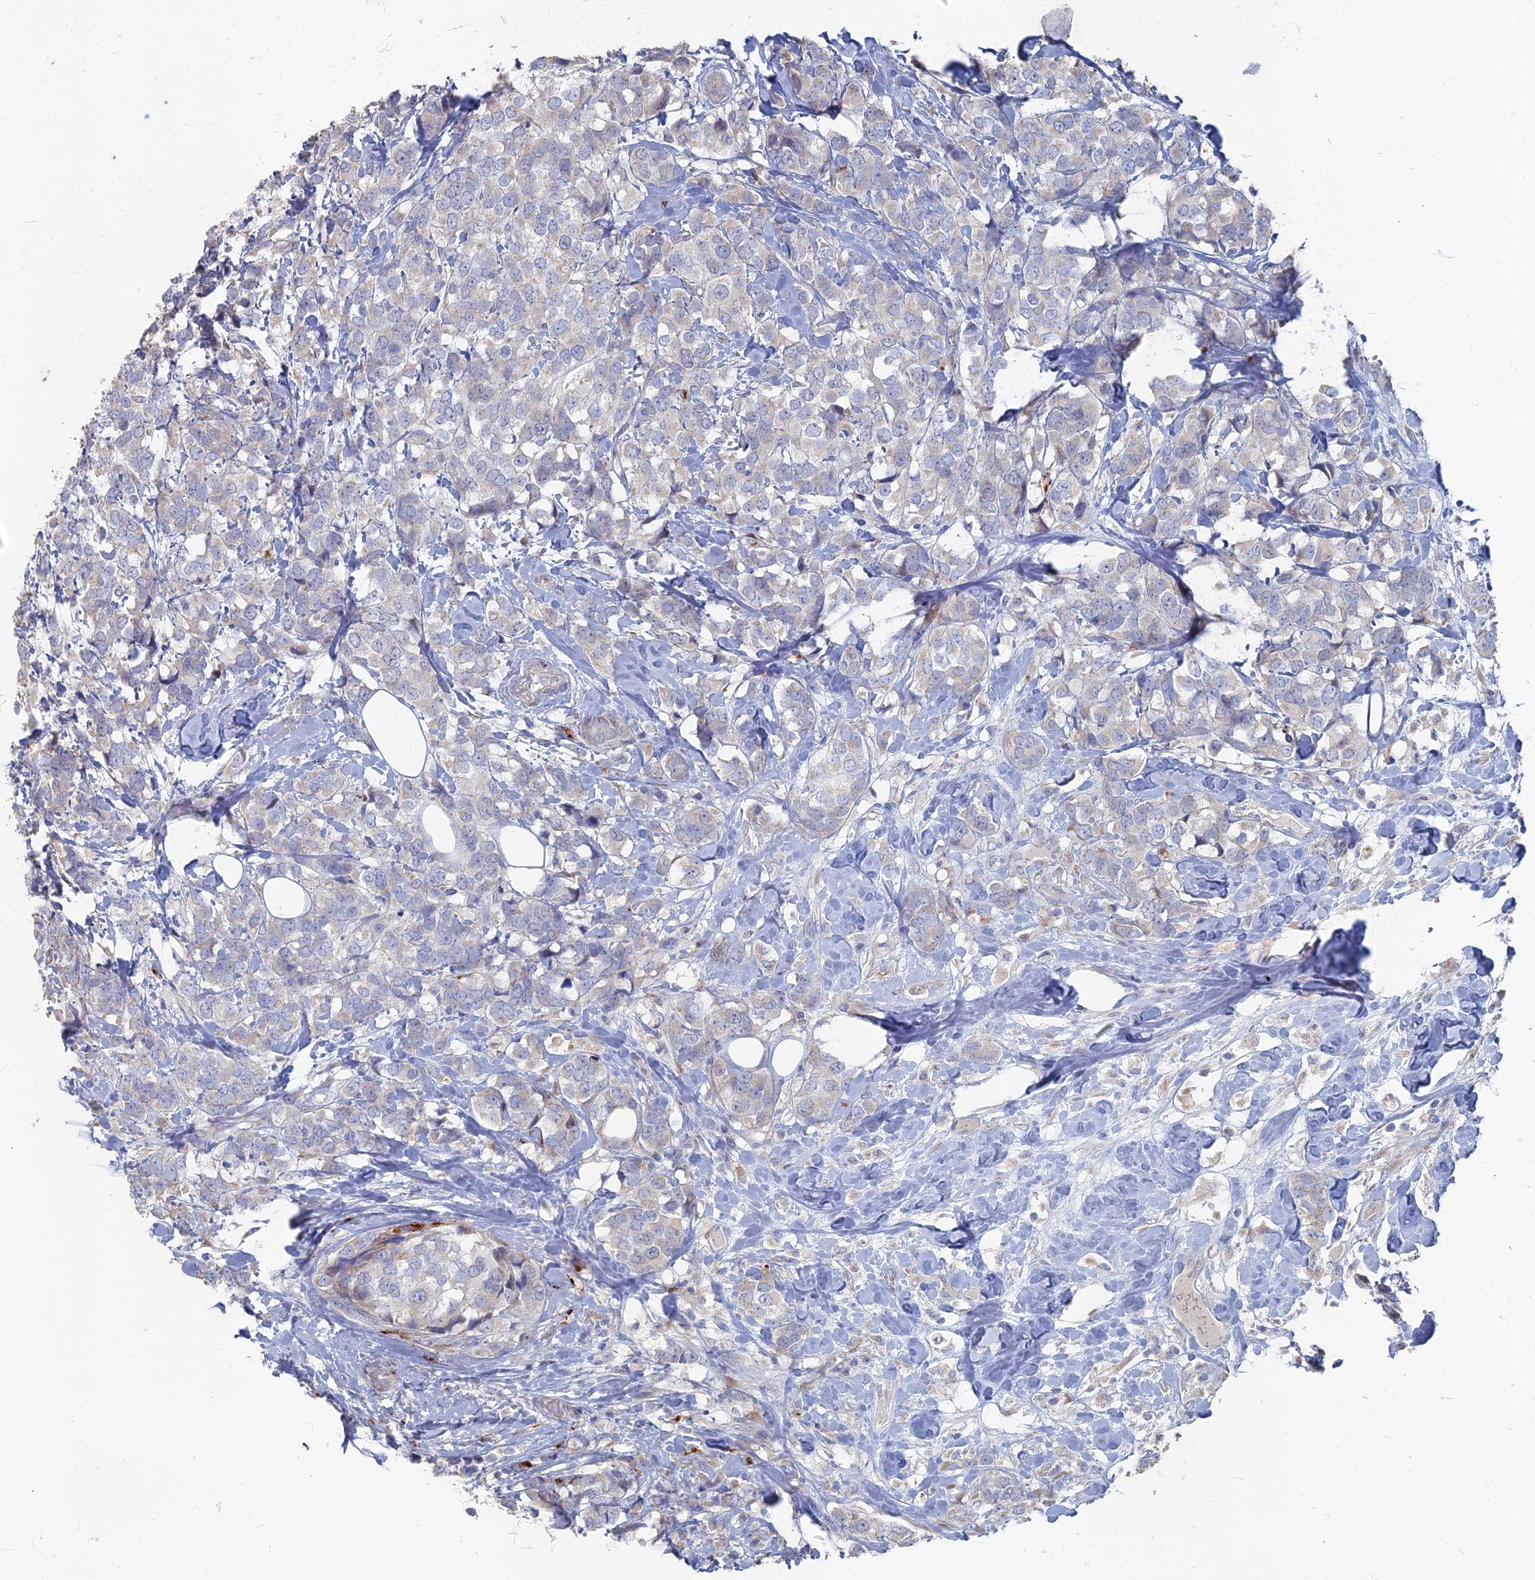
{"staining": {"intensity": "negative", "quantity": "none", "location": "none"}, "tissue": "breast cancer", "cell_type": "Tumor cells", "image_type": "cancer", "snomed": [{"axis": "morphology", "description": "Lobular carcinoma"}, {"axis": "topography", "description": "Breast"}], "caption": "Human breast cancer stained for a protein using IHC shows no positivity in tumor cells.", "gene": "TMEM128", "patient": {"sex": "female", "age": 59}}